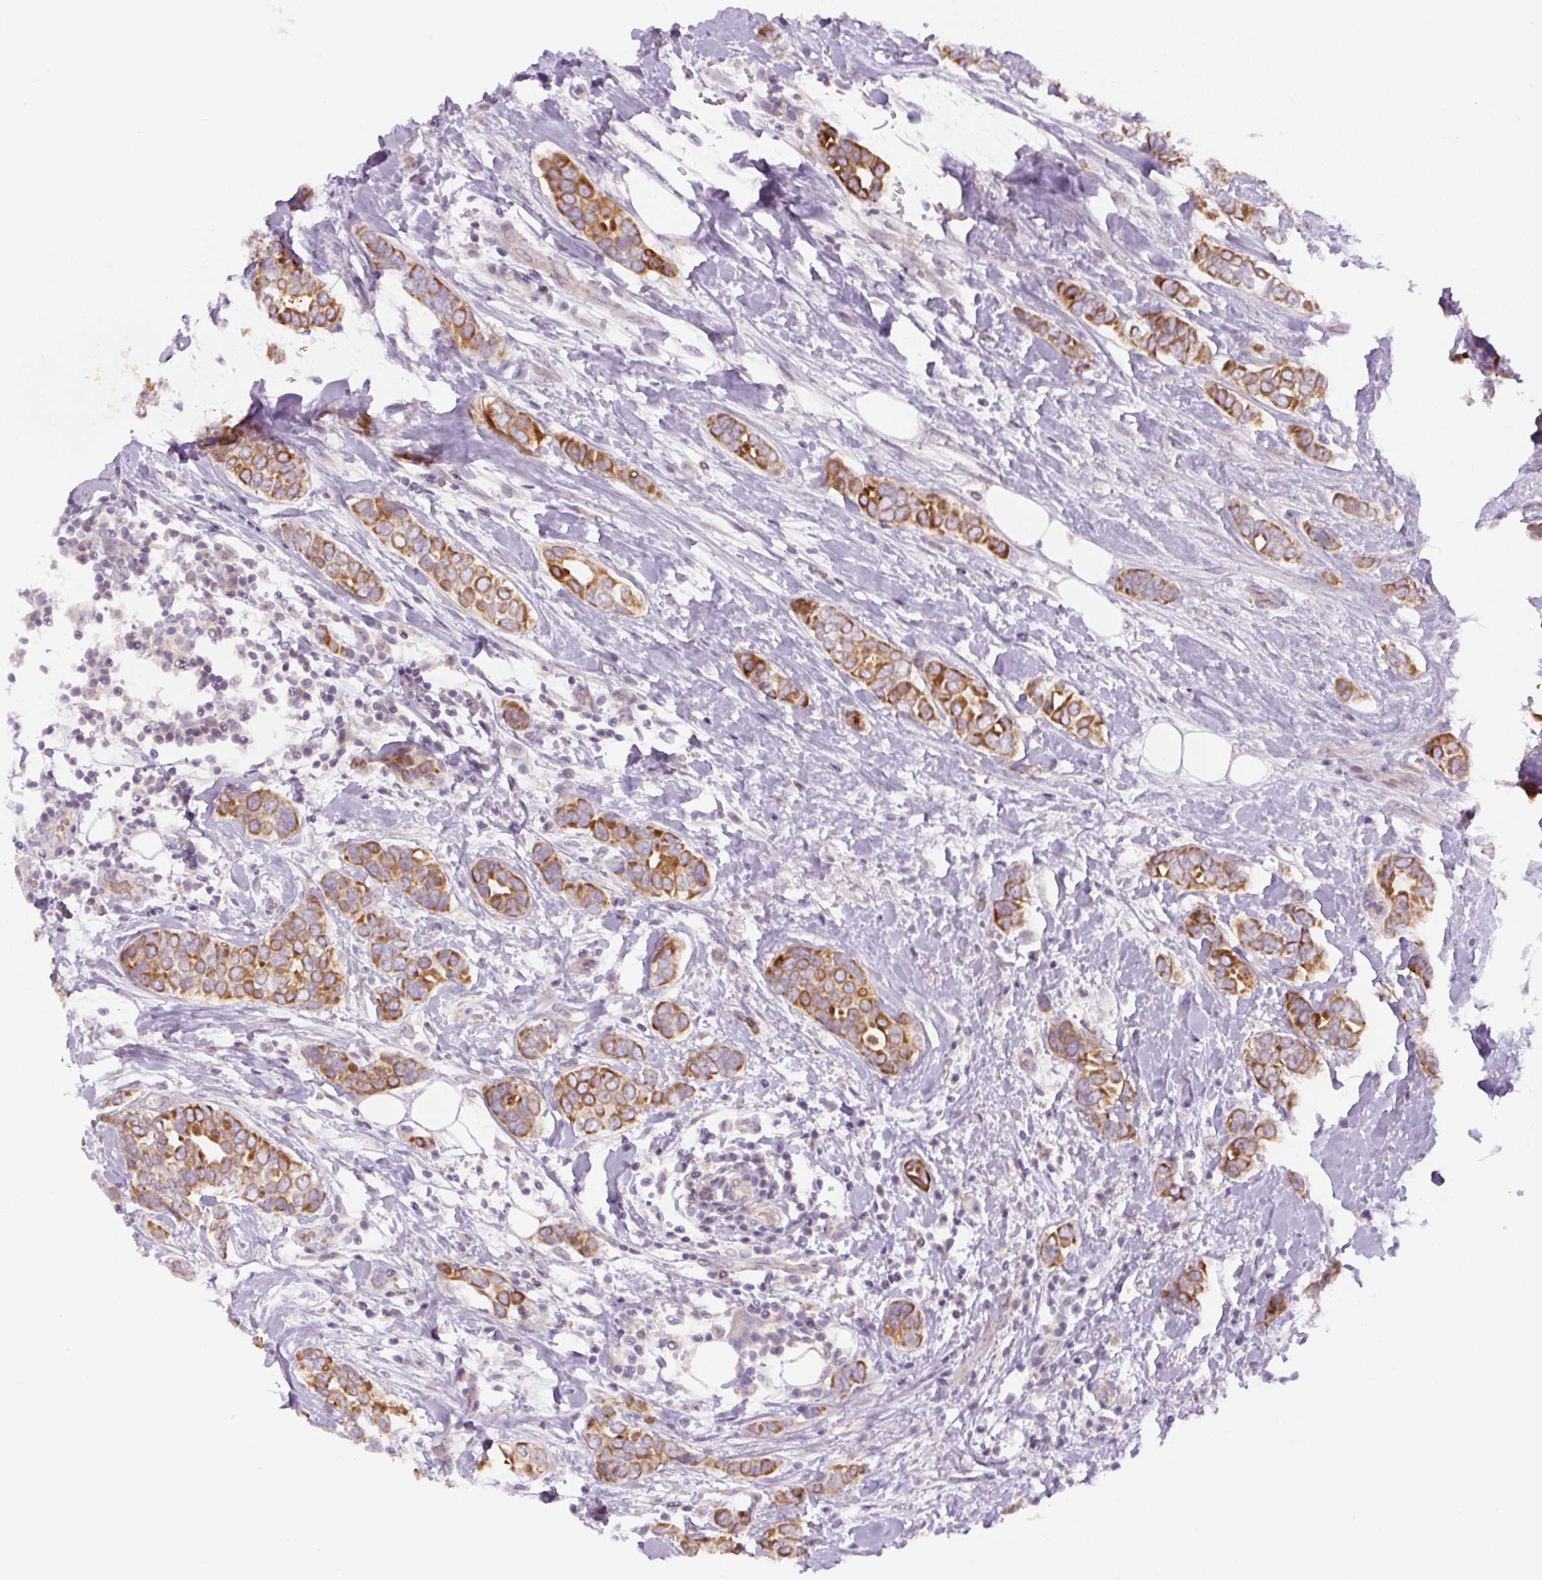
{"staining": {"intensity": "strong", "quantity": ">75%", "location": "cytoplasmic/membranous"}, "tissue": "breast cancer", "cell_type": "Tumor cells", "image_type": "cancer", "snomed": [{"axis": "morphology", "description": "Lobular carcinoma"}, {"axis": "topography", "description": "Breast"}], "caption": "Strong cytoplasmic/membranous protein positivity is seen in approximately >75% of tumor cells in breast cancer (lobular carcinoma). The staining was performed using DAB, with brown indicating positive protein expression. Nuclei are stained blue with hematoxylin.", "gene": "YIF1B", "patient": {"sex": "female", "age": 51}}